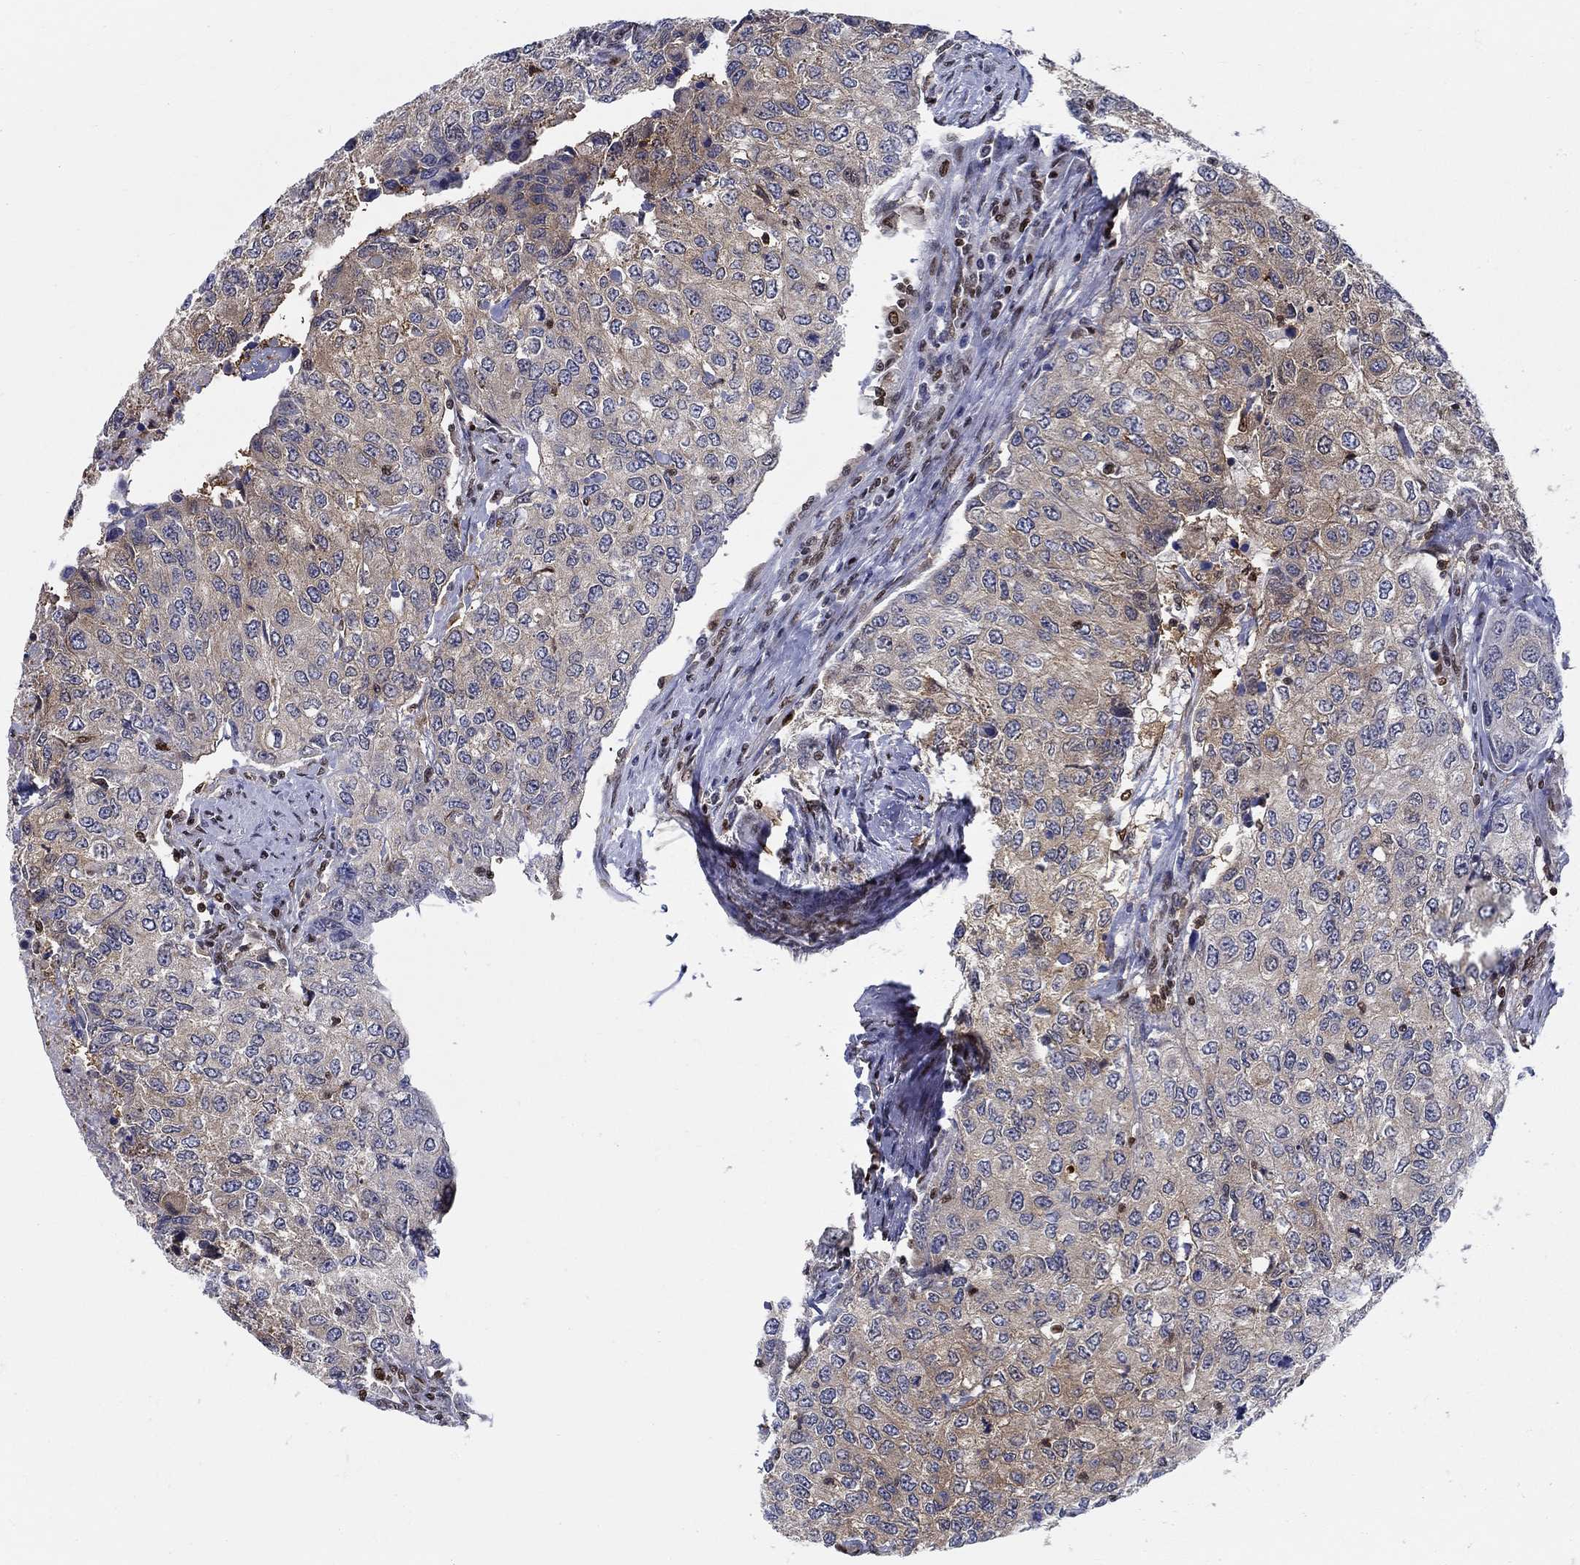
{"staining": {"intensity": "weak", "quantity": "<25%", "location": "cytoplasmic/membranous"}, "tissue": "urothelial cancer", "cell_type": "Tumor cells", "image_type": "cancer", "snomed": [{"axis": "morphology", "description": "Urothelial carcinoma, High grade"}, {"axis": "topography", "description": "Urinary bladder"}], "caption": "Tumor cells show no significant positivity in urothelial cancer.", "gene": "ZNF594", "patient": {"sex": "female", "age": 78}}